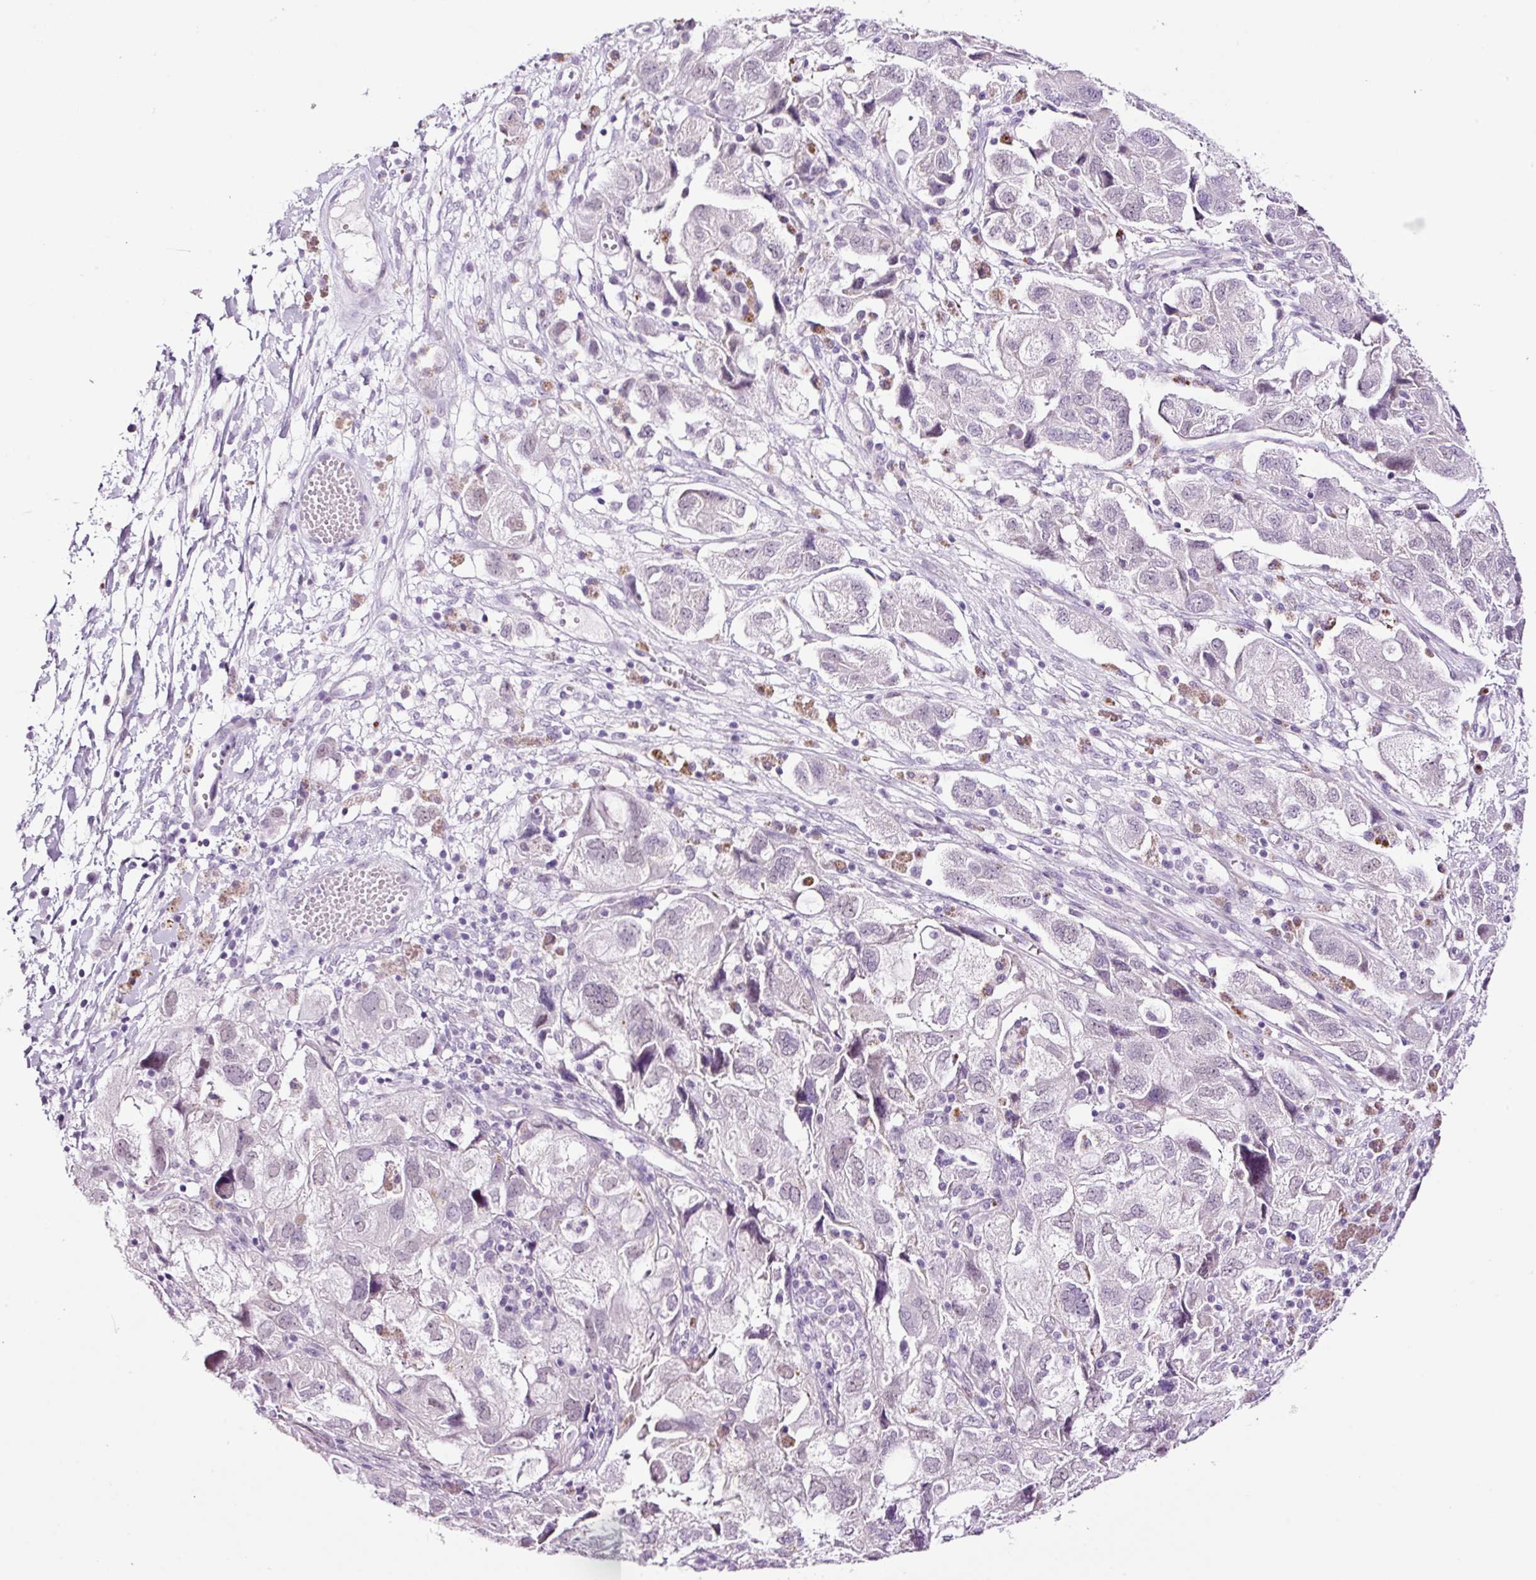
{"staining": {"intensity": "negative", "quantity": "none", "location": "none"}, "tissue": "ovarian cancer", "cell_type": "Tumor cells", "image_type": "cancer", "snomed": [{"axis": "morphology", "description": "Carcinoma, NOS"}, {"axis": "morphology", "description": "Cystadenocarcinoma, serous, NOS"}, {"axis": "topography", "description": "Ovary"}], "caption": "IHC micrograph of neoplastic tissue: ovarian cancer (serous cystadenocarcinoma) stained with DAB exhibits no significant protein staining in tumor cells.", "gene": "RTF2", "patient": {"sex": "female", "age": 69}}